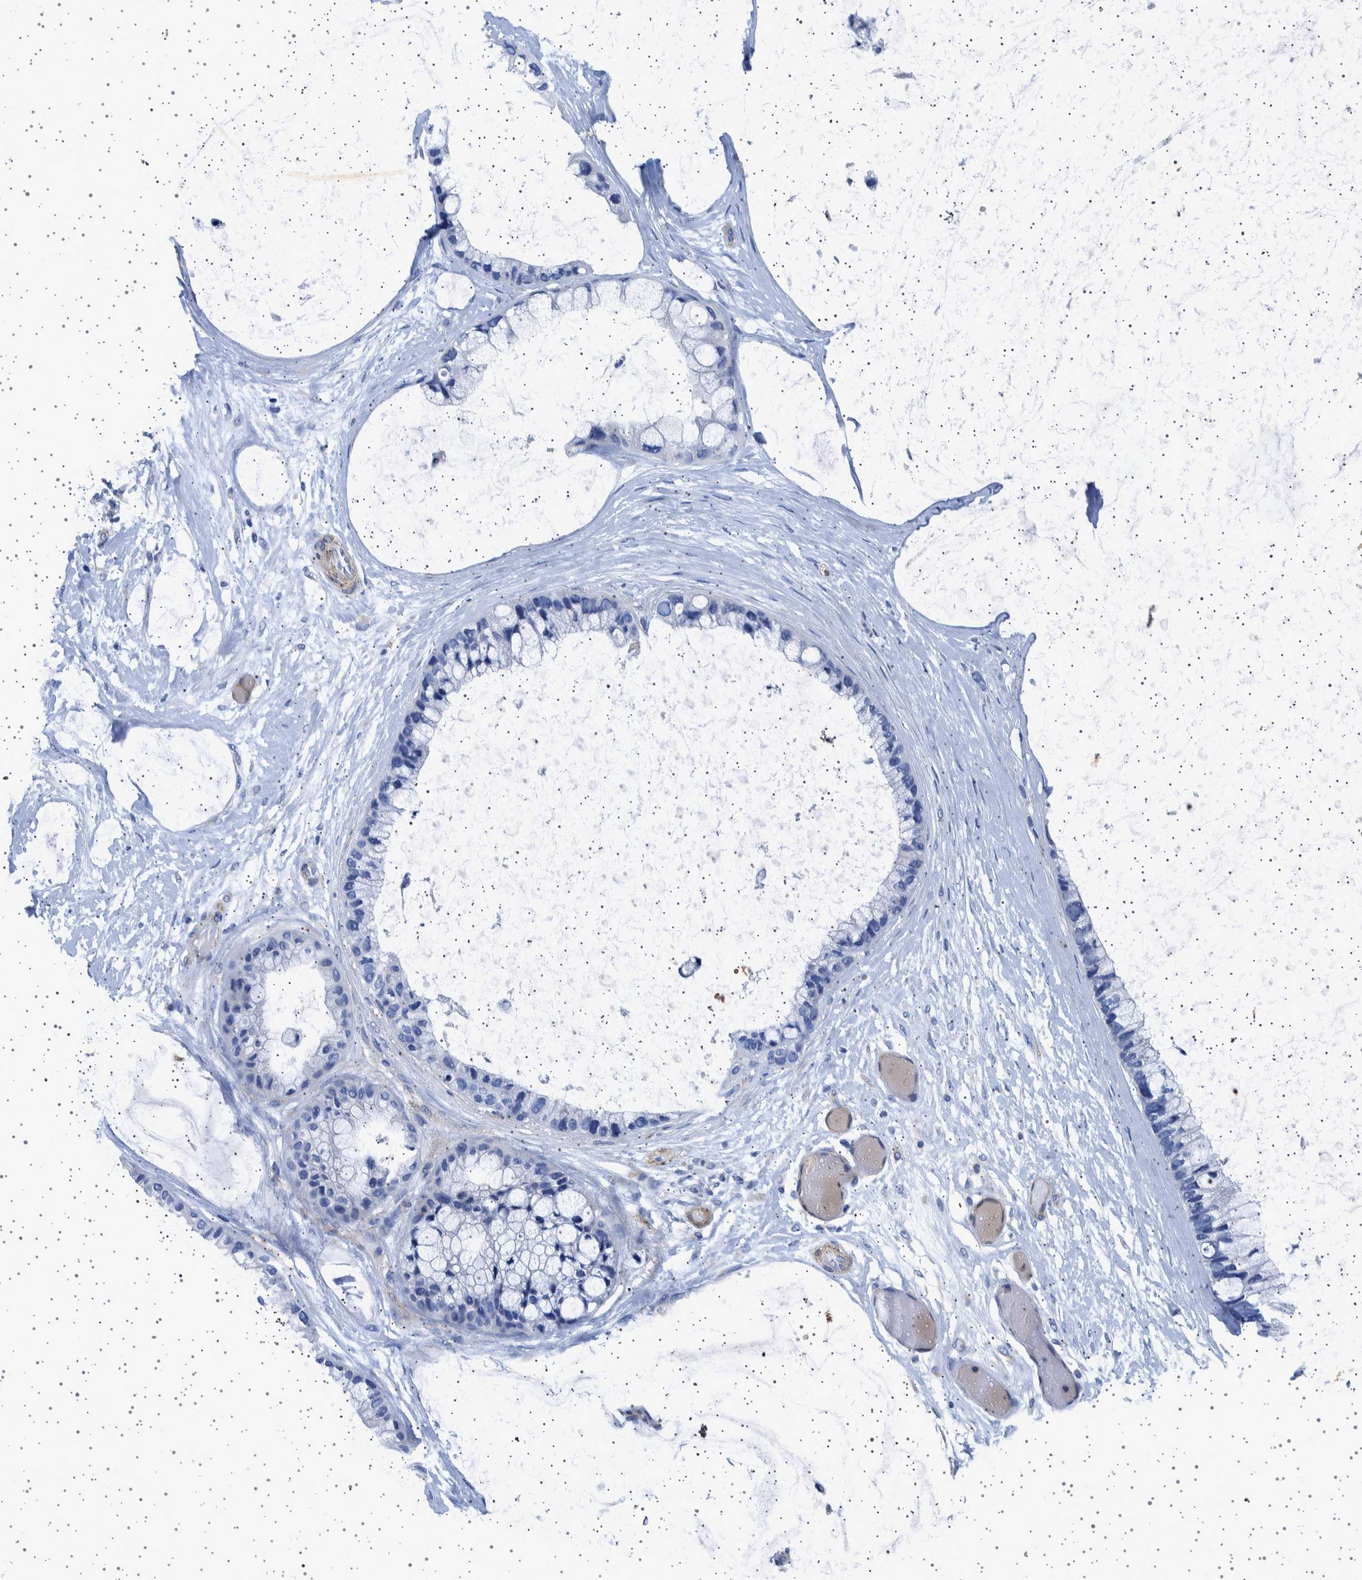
{"staining": {"intensity": "negative", "quantity": "none", "location": "none"}, "tissue": "ovarian cancer", "cell_type": "Tumor cells", "image_type": "cancer", "snomed": [{"axis": "morphology", "description": "Cystadenocarcinoma, mucinous, NOS"}, {"axis": "topography", "description": "Ovary"}], "caption": "Immunohistochemistry (IHC) image of human ovarian cancer (mucinous cystadenocarcinoma) stained for a protein (brown), which shows no positivity in tumor cells. (DAB (3,3'-diaminobenzidine) IHC with hematoxylin counter stain).", "gene": "SEPTIN4", "patient": {"sex": "female", "age": 39}}